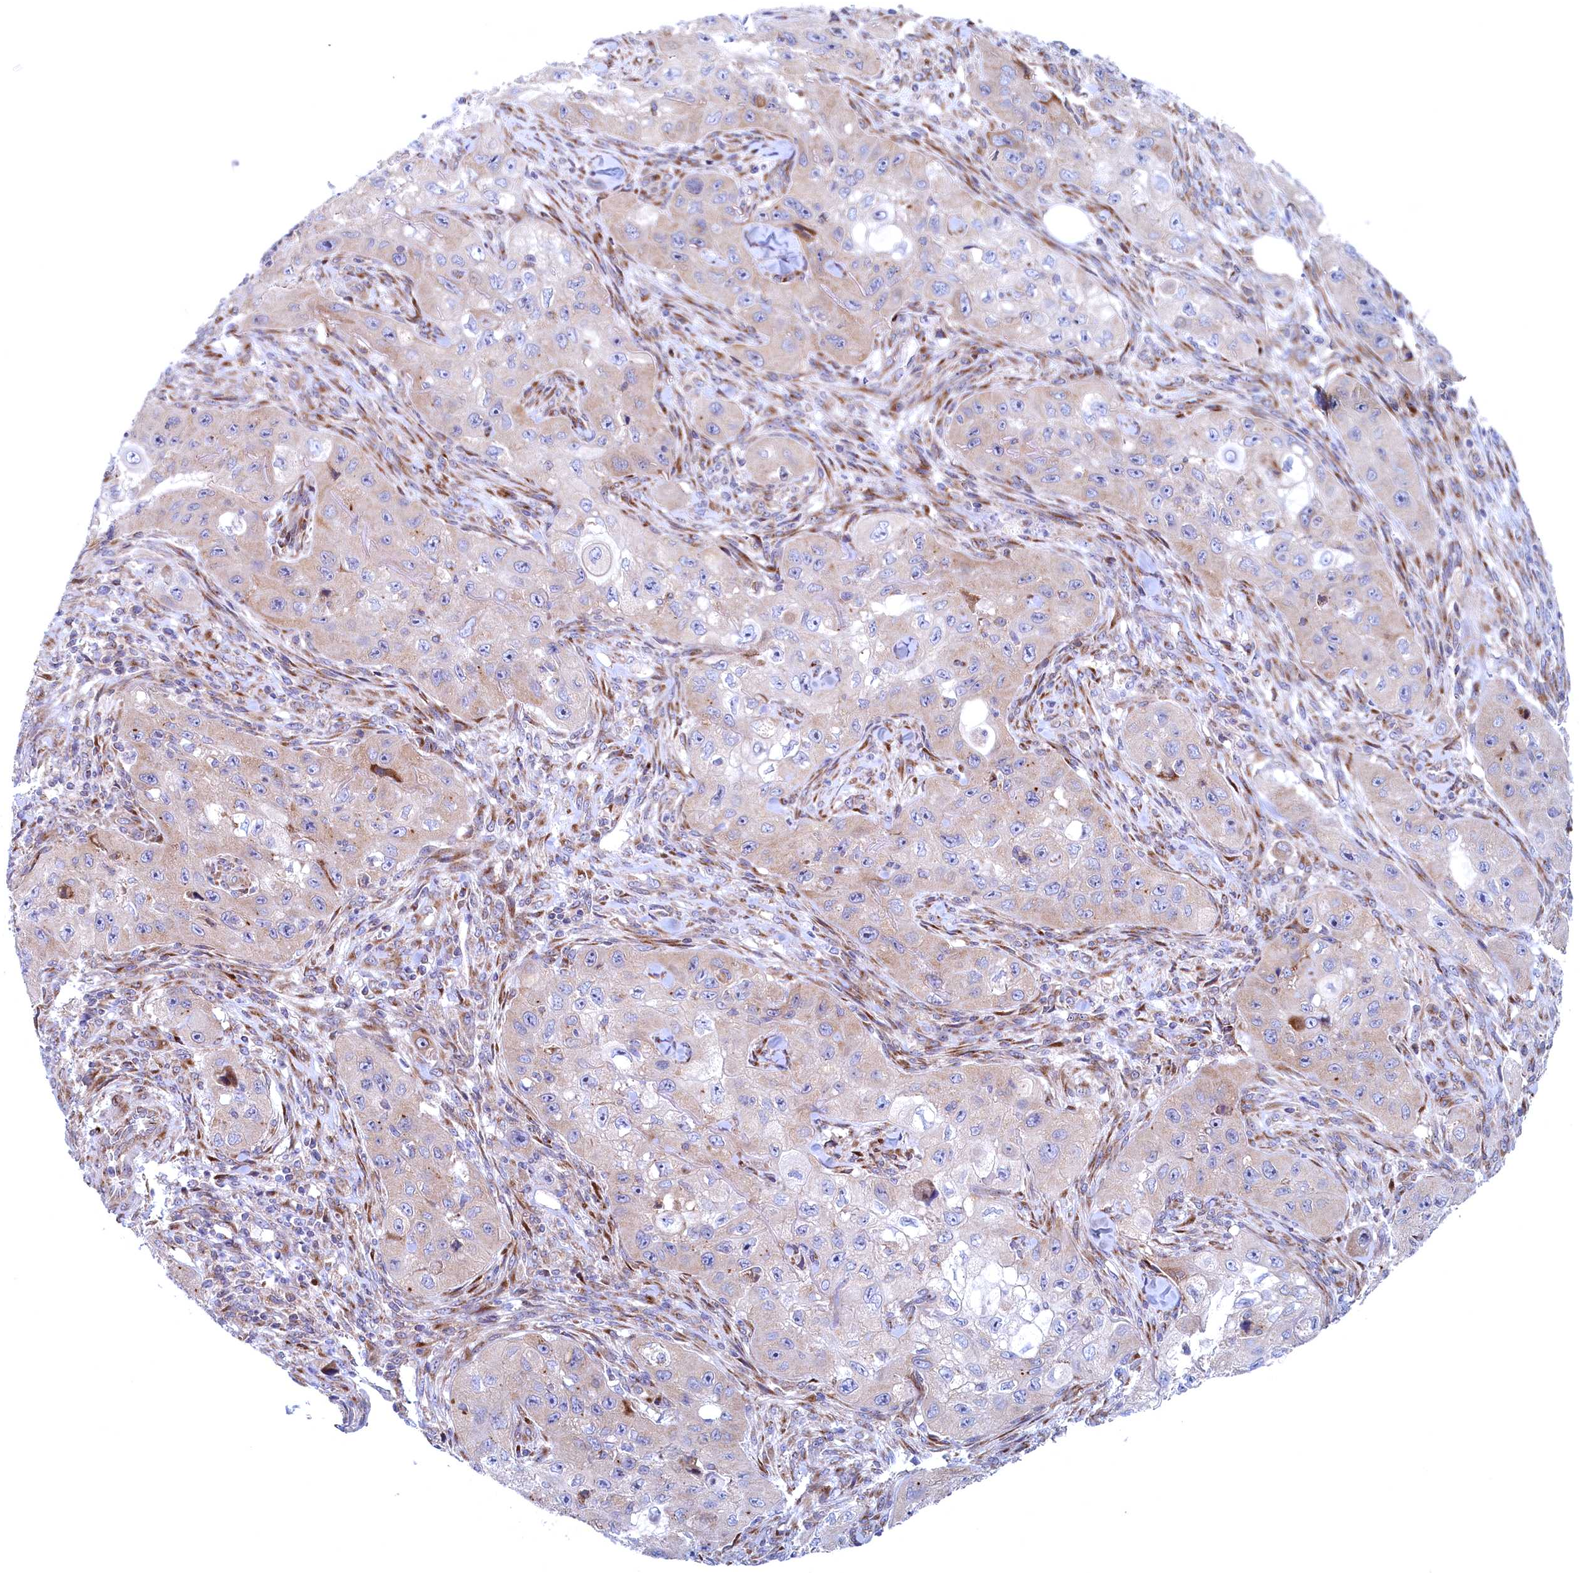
{"staining": {"intensity": "weak", "quantity": "<25%", "location": "cytoplasmic/membranous"}, "tissue": "skin cancer", "cell_type": "Tumor cells", "image_type": "cancer", "snomed": [{"axis": "morphology", "description": "Squamous cell carcinoma, NOS"}, {"axis": "topography", "description": "Skin"}, {"axis": "topography", "description": "Subcutis"}], "caption": "The immunohistochemistry (IHC) image has no significant expression in tumor cells of skin squamous cell carcinoma tissue.", "gene": "MTFMT", "patient": {"sex": "male", "age": 73}}